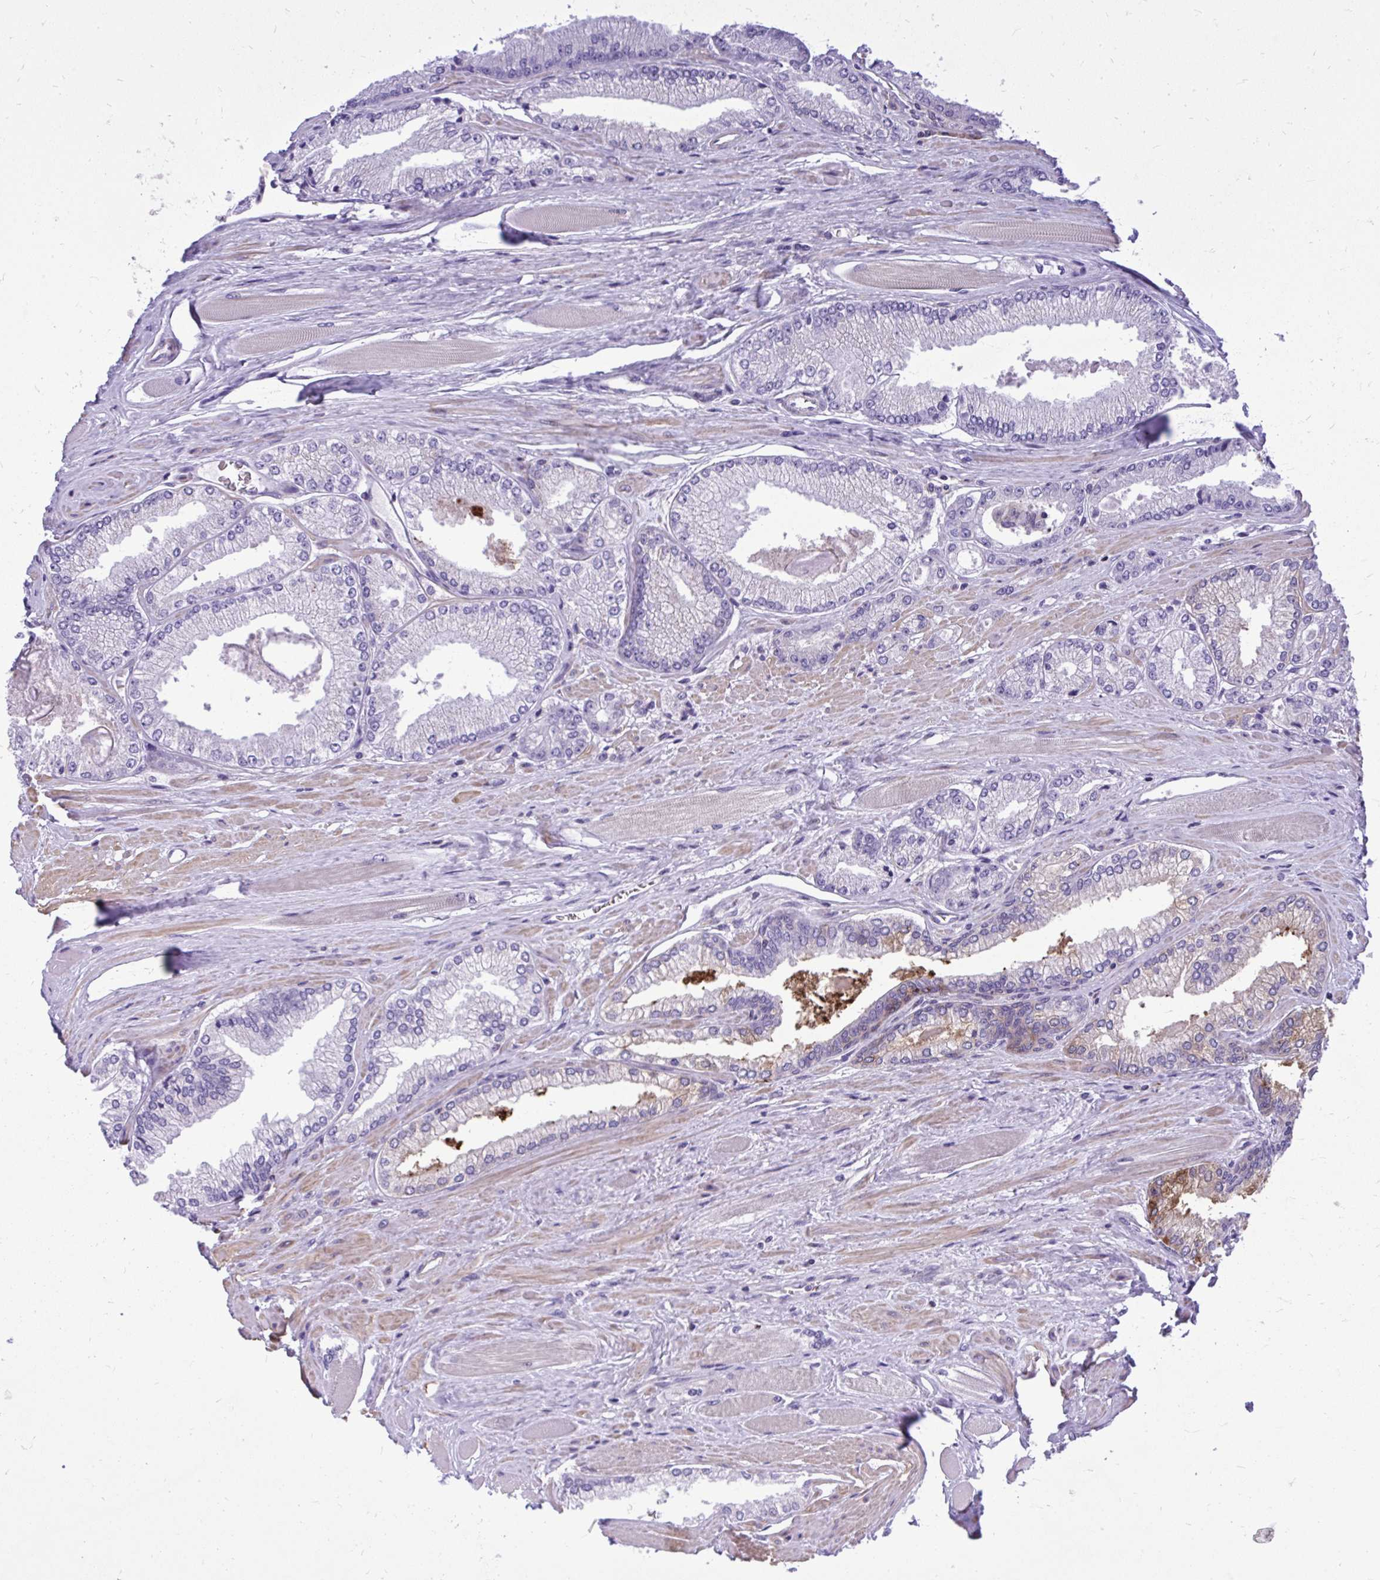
{"staining": {"intensity": "negative", "quantity": "none", "location": "none"}, "tissue": "prostate cancer", "cell_type": "Tumor cells", "image_type": "cancer", "snomed": [{"axis": "morphology", "description": "Adenocarcinoma, Low grade"}, {"axis": "topography", "description": "Prostate"}], "caption": "Tumor cells show no significant protein expression in prostate cancer (adenocarcinoma (low-grade)).", "gene": "GRK4", "patient": {"sex": "male", "age": 67}}